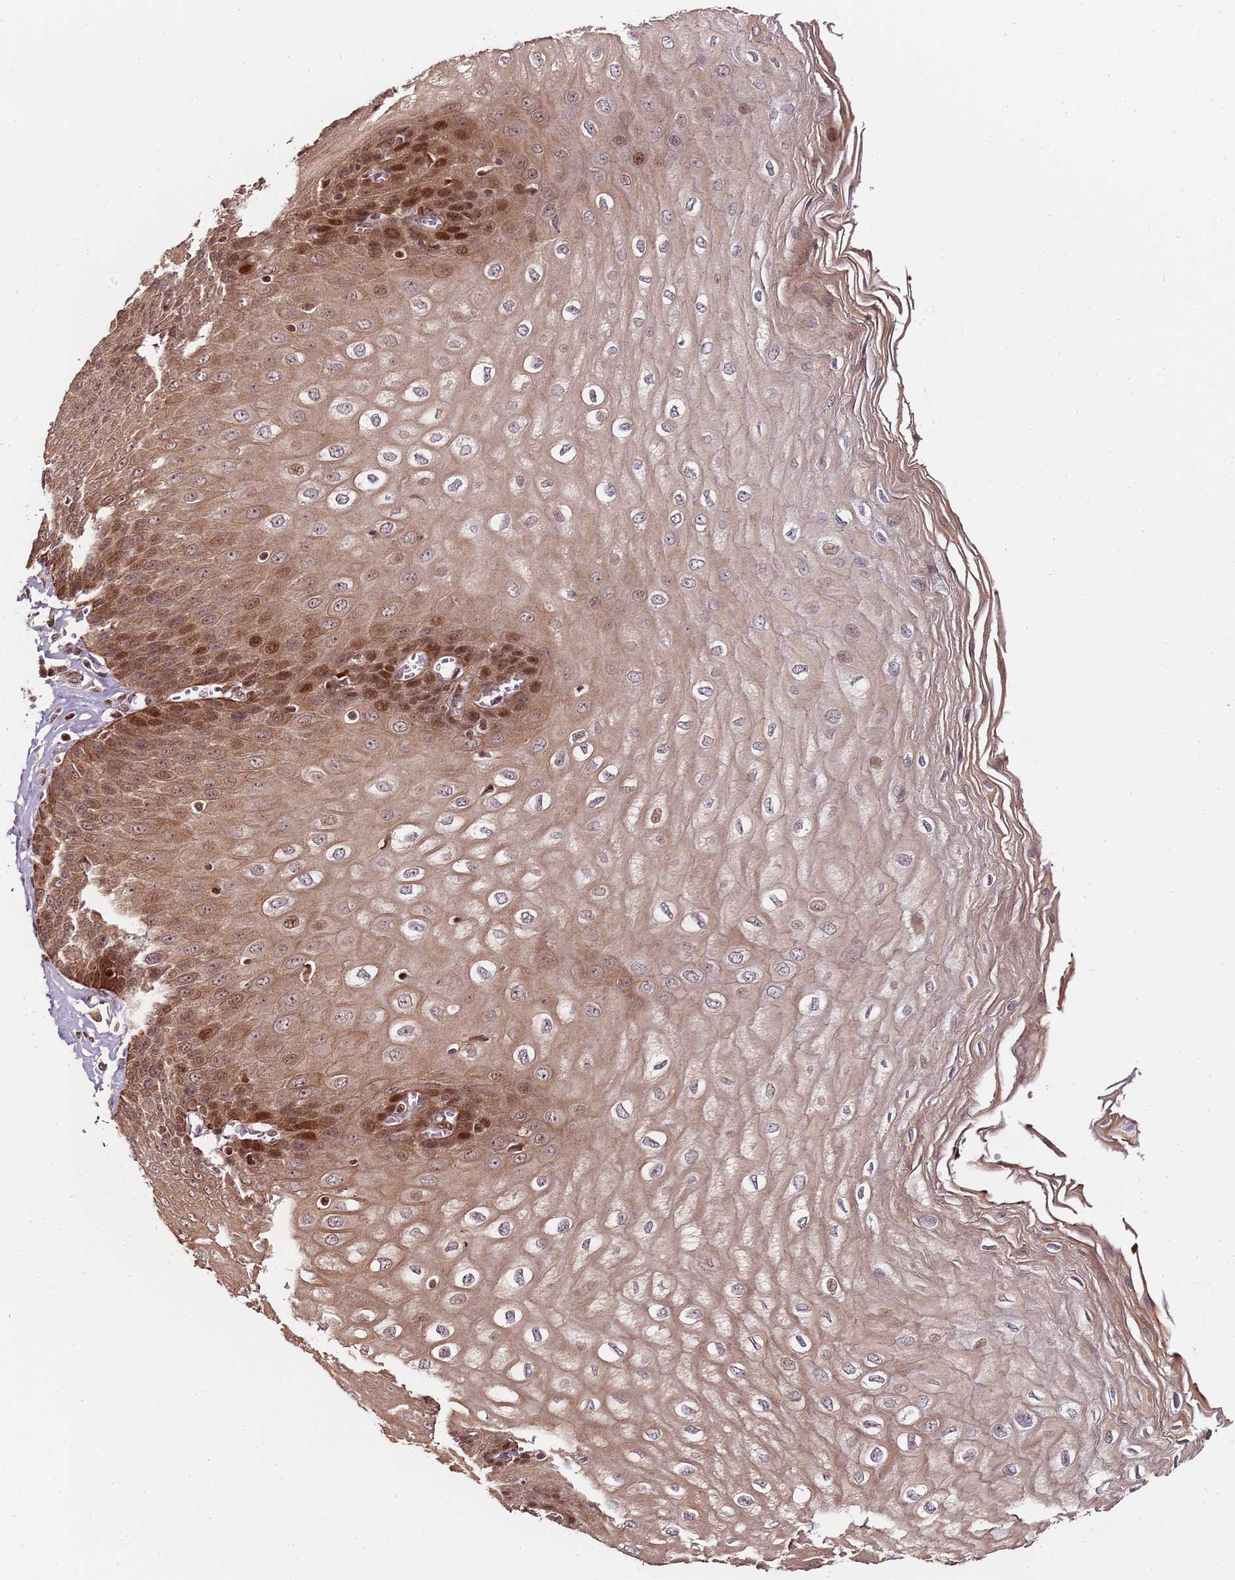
{"staining": {"intensity": "strong", "quantity": "25%-75%", "location": "cytoplasmic/membranous,nuclear"}, "tissue": "esophagus", "cell_type": "Squamous epithelial cells", "image_type": "normal", "snomed": [{"axis": "morphology", "description": "Normal tissue, NOS"}, {"axis": "topography", "description": "Esophagus"}], "caption": "Immunohistochemistry of unremarkable human esophagus reveals high levels of strong cytoplasmic/membranous,nuclear staining in about 25%-75% of squamous epithelial cells. The protein is stained brown, and the nuclei are stained in blue (DAB IHC with brightfield microscopy, high magnification).", "gene": "EDC3", "patient": {"sex": "male", "age": 60}}